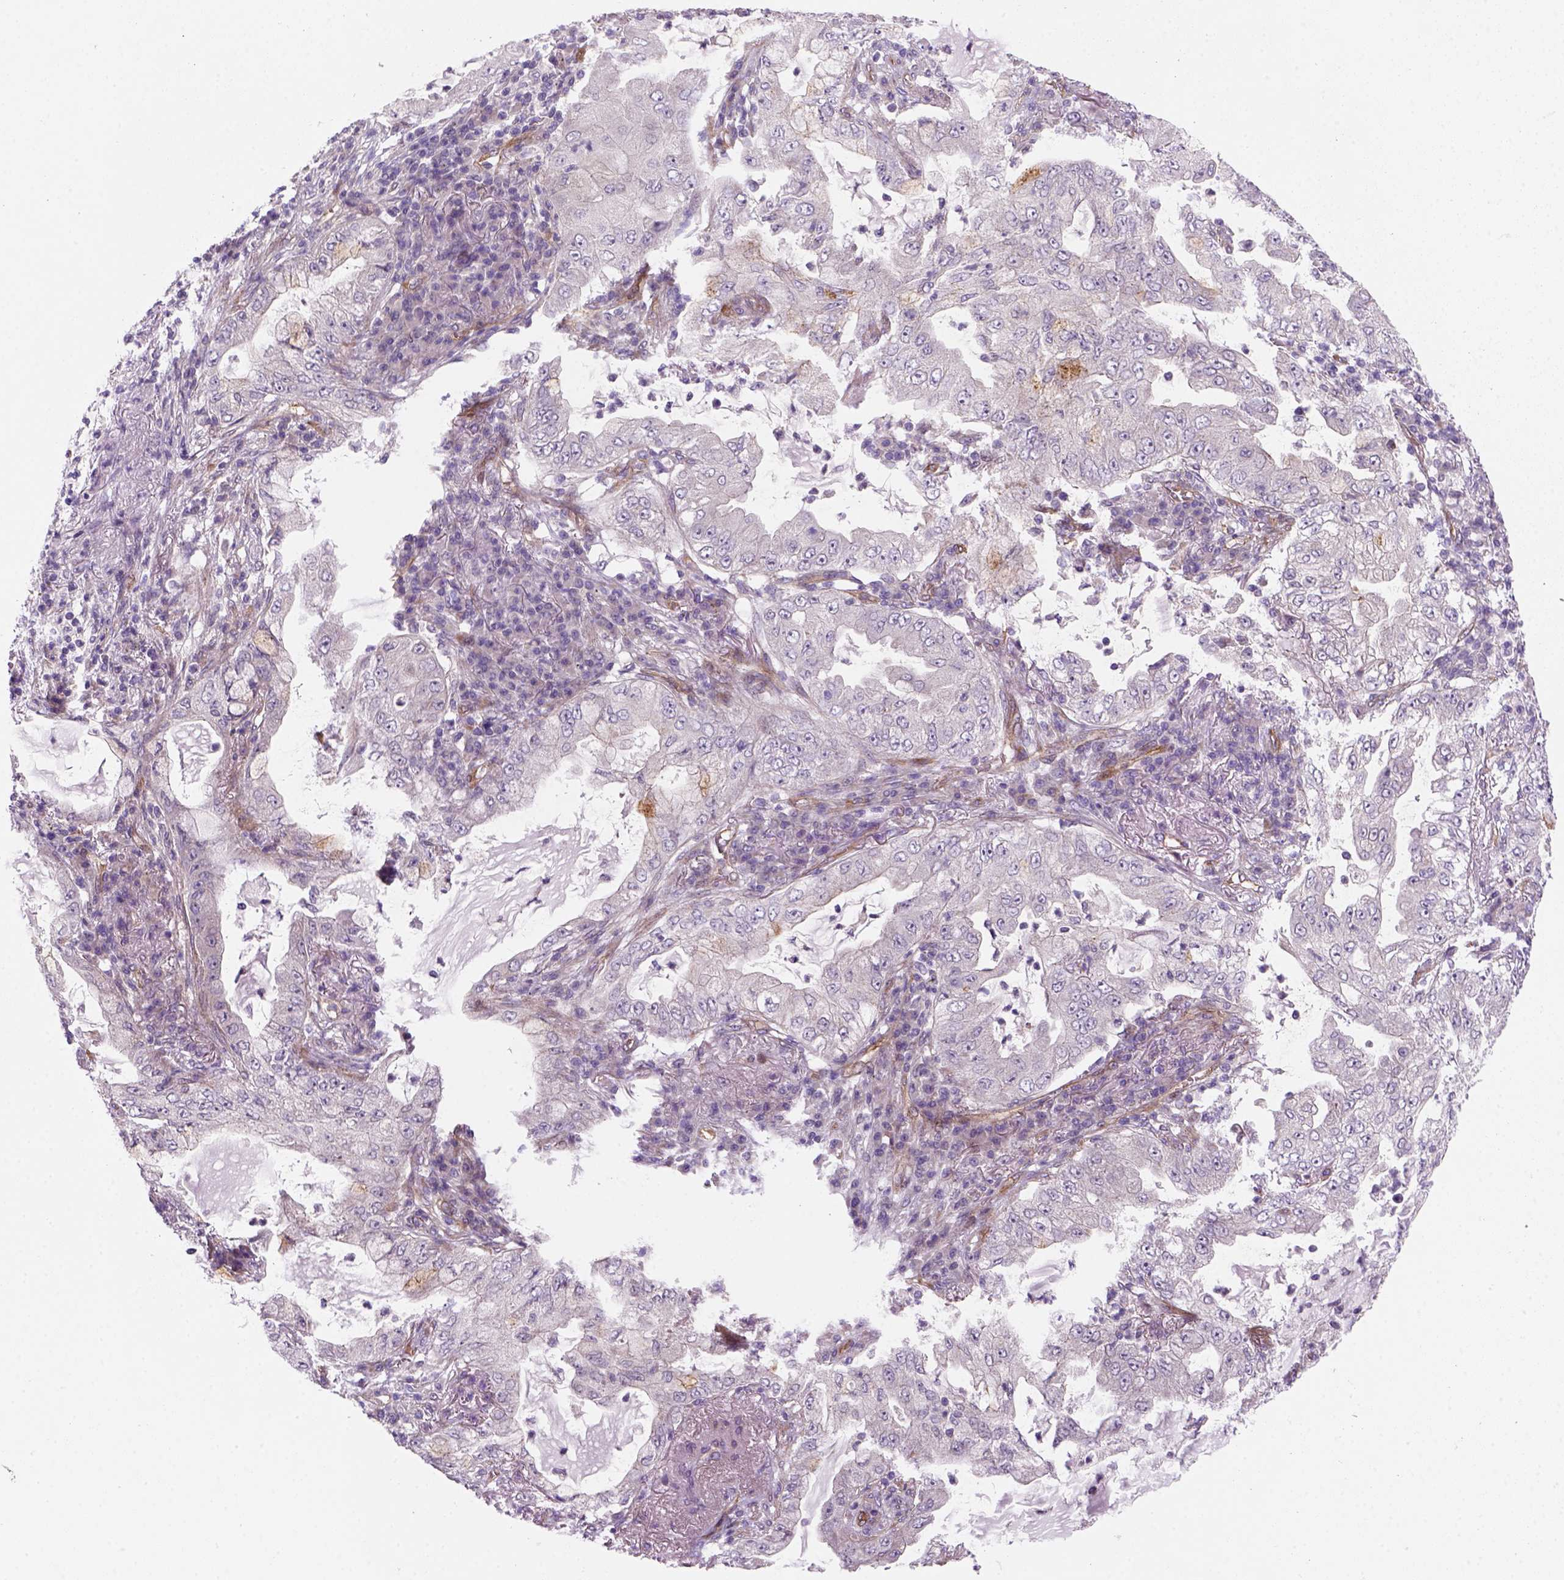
{"staining": {"intensity": "negative", "quantity": "none", "location": "none"}, "tissue": "lung cancer", "cell_type": "Tumor cells", "image_type": "cancer", "snomed": [{"axis": "morphology", "description": "Adenocarcinoma, NOS"}, {"axis": "topography", "description": "Lung"}], "caption": "This is an immunohistochemistry (IHC) micrograph of lung cancer (adenocarcinoma). There is no positivity in tumor cells.", "gene": "VSTM5", "patient": {"sex": "female", "age": 73}}